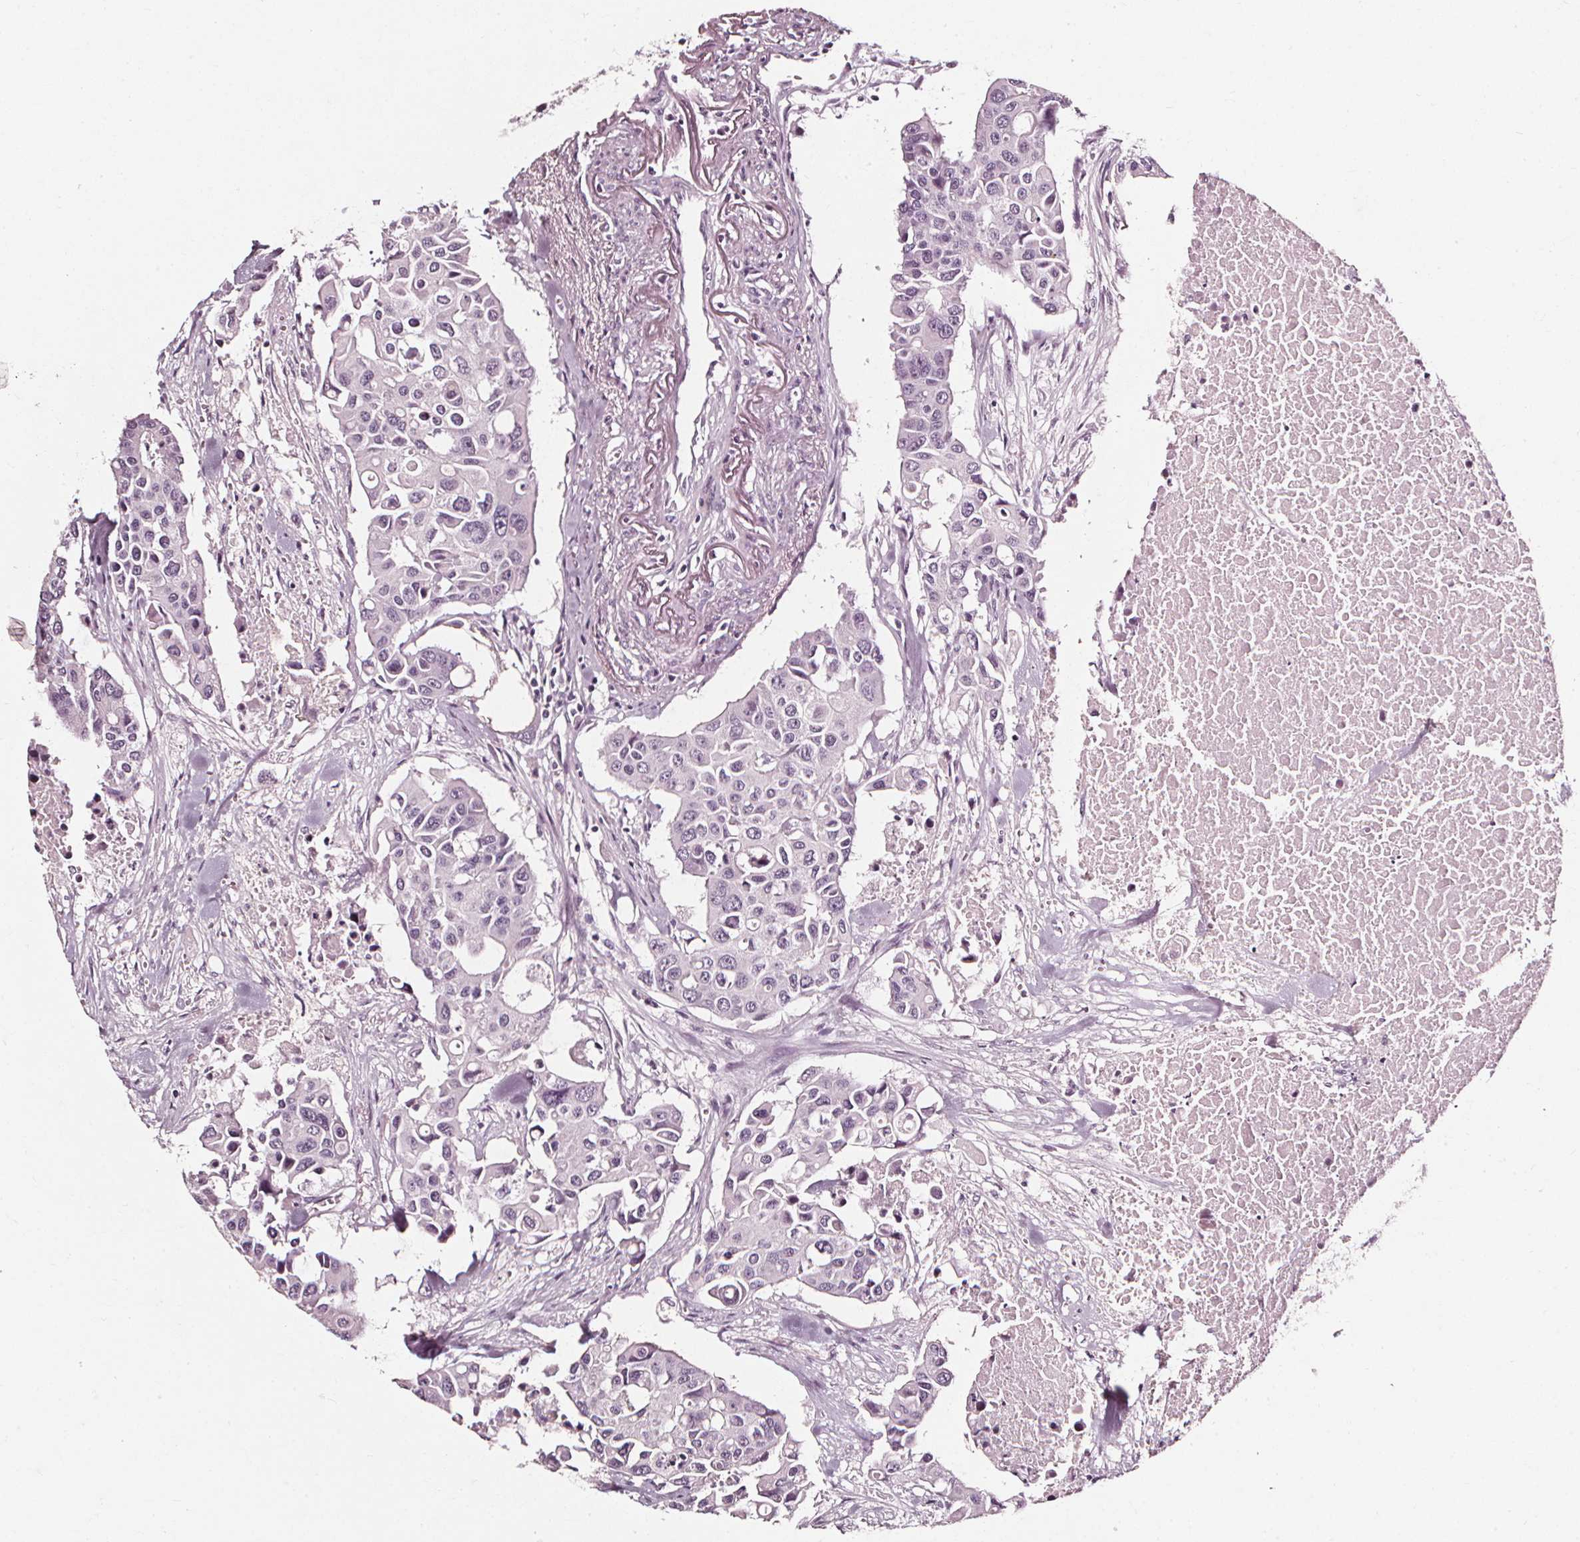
{"staining": {"intensity": "negative", "quantity": "none", "location": "none"}, "tissue": "colorectal cancer", "cell_type": "Tumor cells", "image_type": "cancer", "snomed": [{"axis": "morphology", "description": "Adenocarcinoma, NOS"}, {"axis": "topography", "description": "Colon"}], "caption": "High power microscopy image of an immunohistochemistry histopathology image of colorectal cancer, revealing no significant expression in tumor cells.", "gene": "DEFA5", "patient": {"sex": "male", "age": 77}}